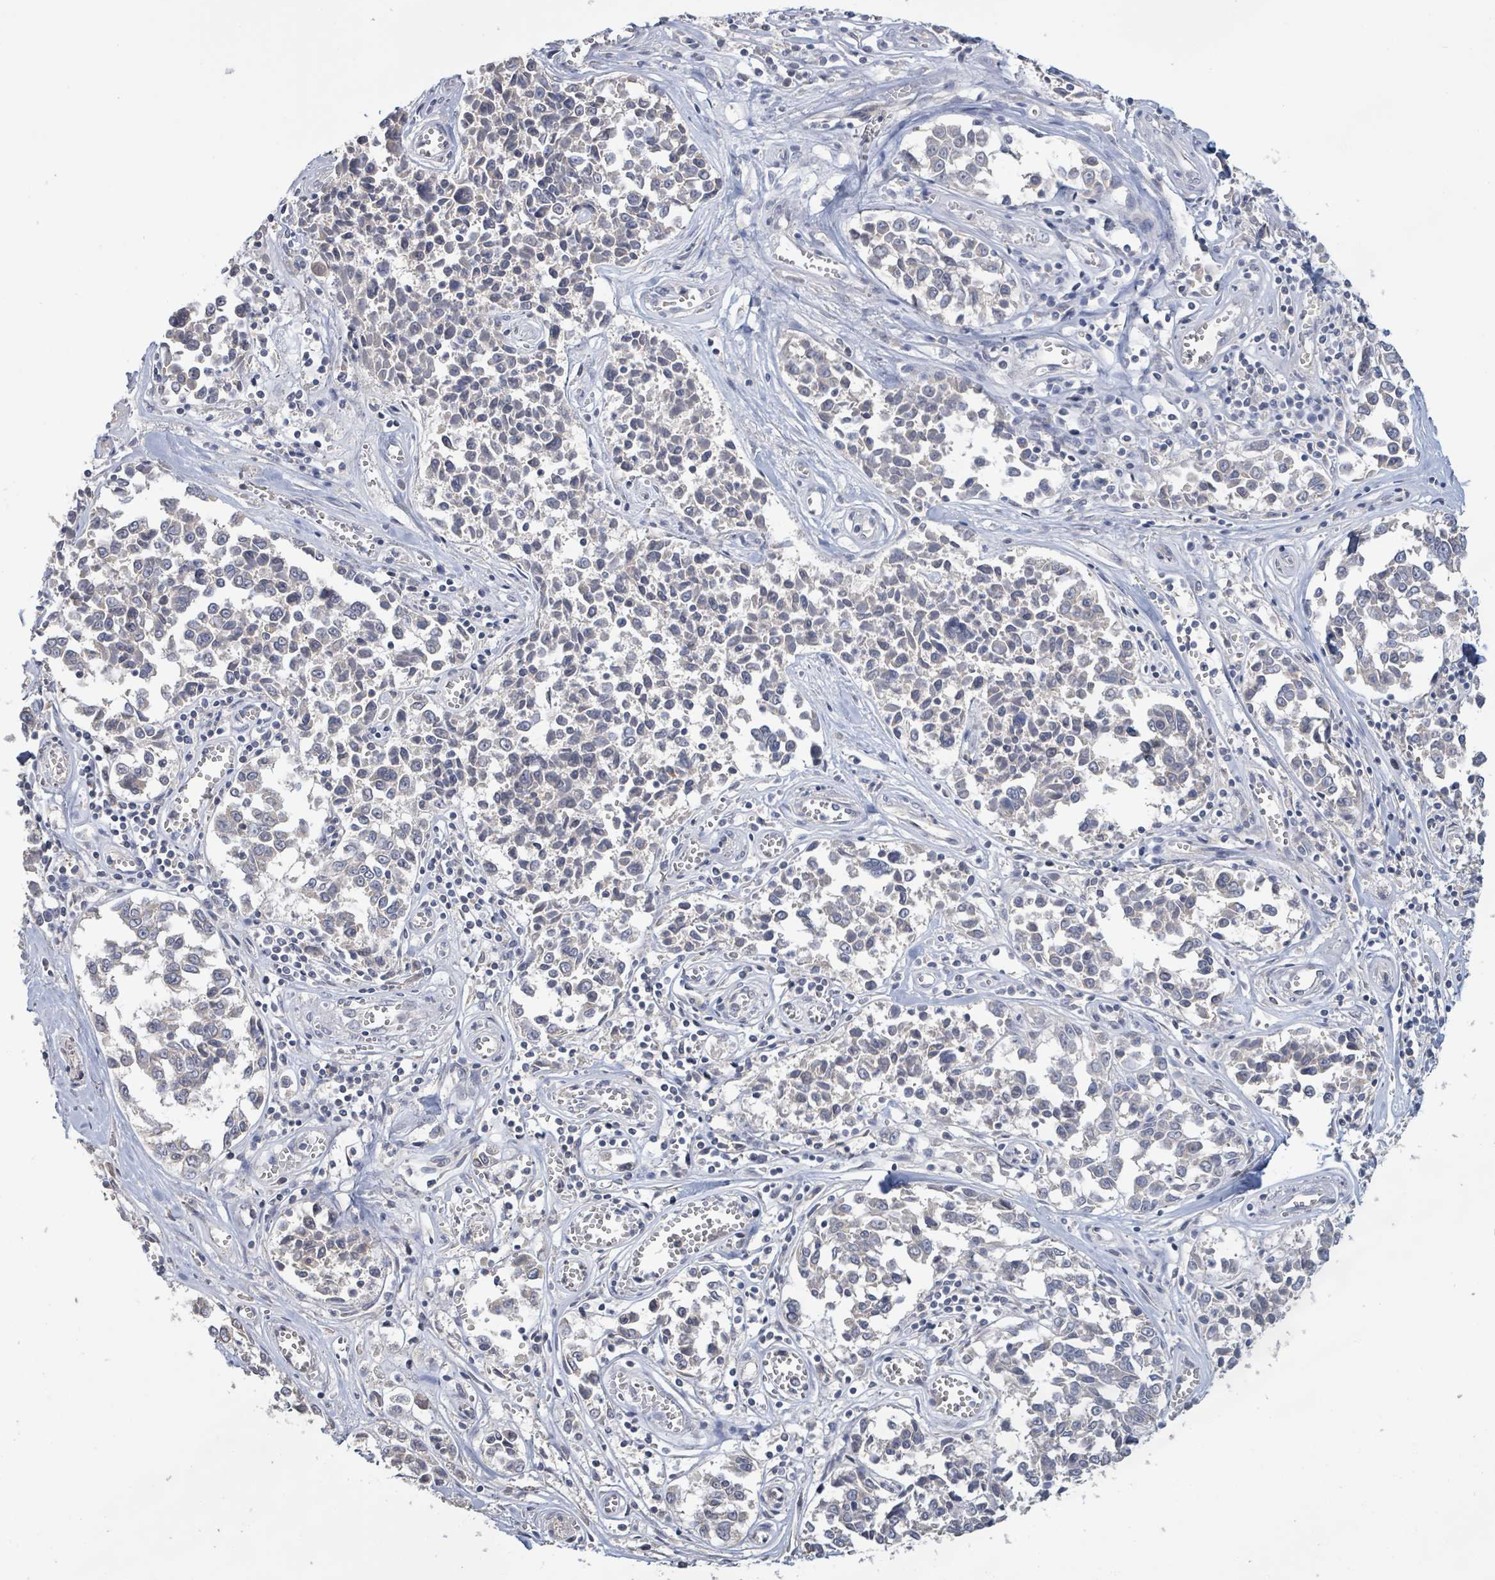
{"staining": {"intensity": "negative", "quantity": "none", "location": "none"}, "tissue": "melanoma", "cell_type": "Tumor cells", "image_type": "cancer", "snomed": [{"axis": "morphology", "description": "Malignant melanoma, NOS"}, {"axis": "topography", "description": "Skin"}], "caption": "Melanoma was stained to show a protein in brown. There is no significant expression in tumor cells.", "gene": "KCNS2", "patient": {"sex": "female", "age": 64}}